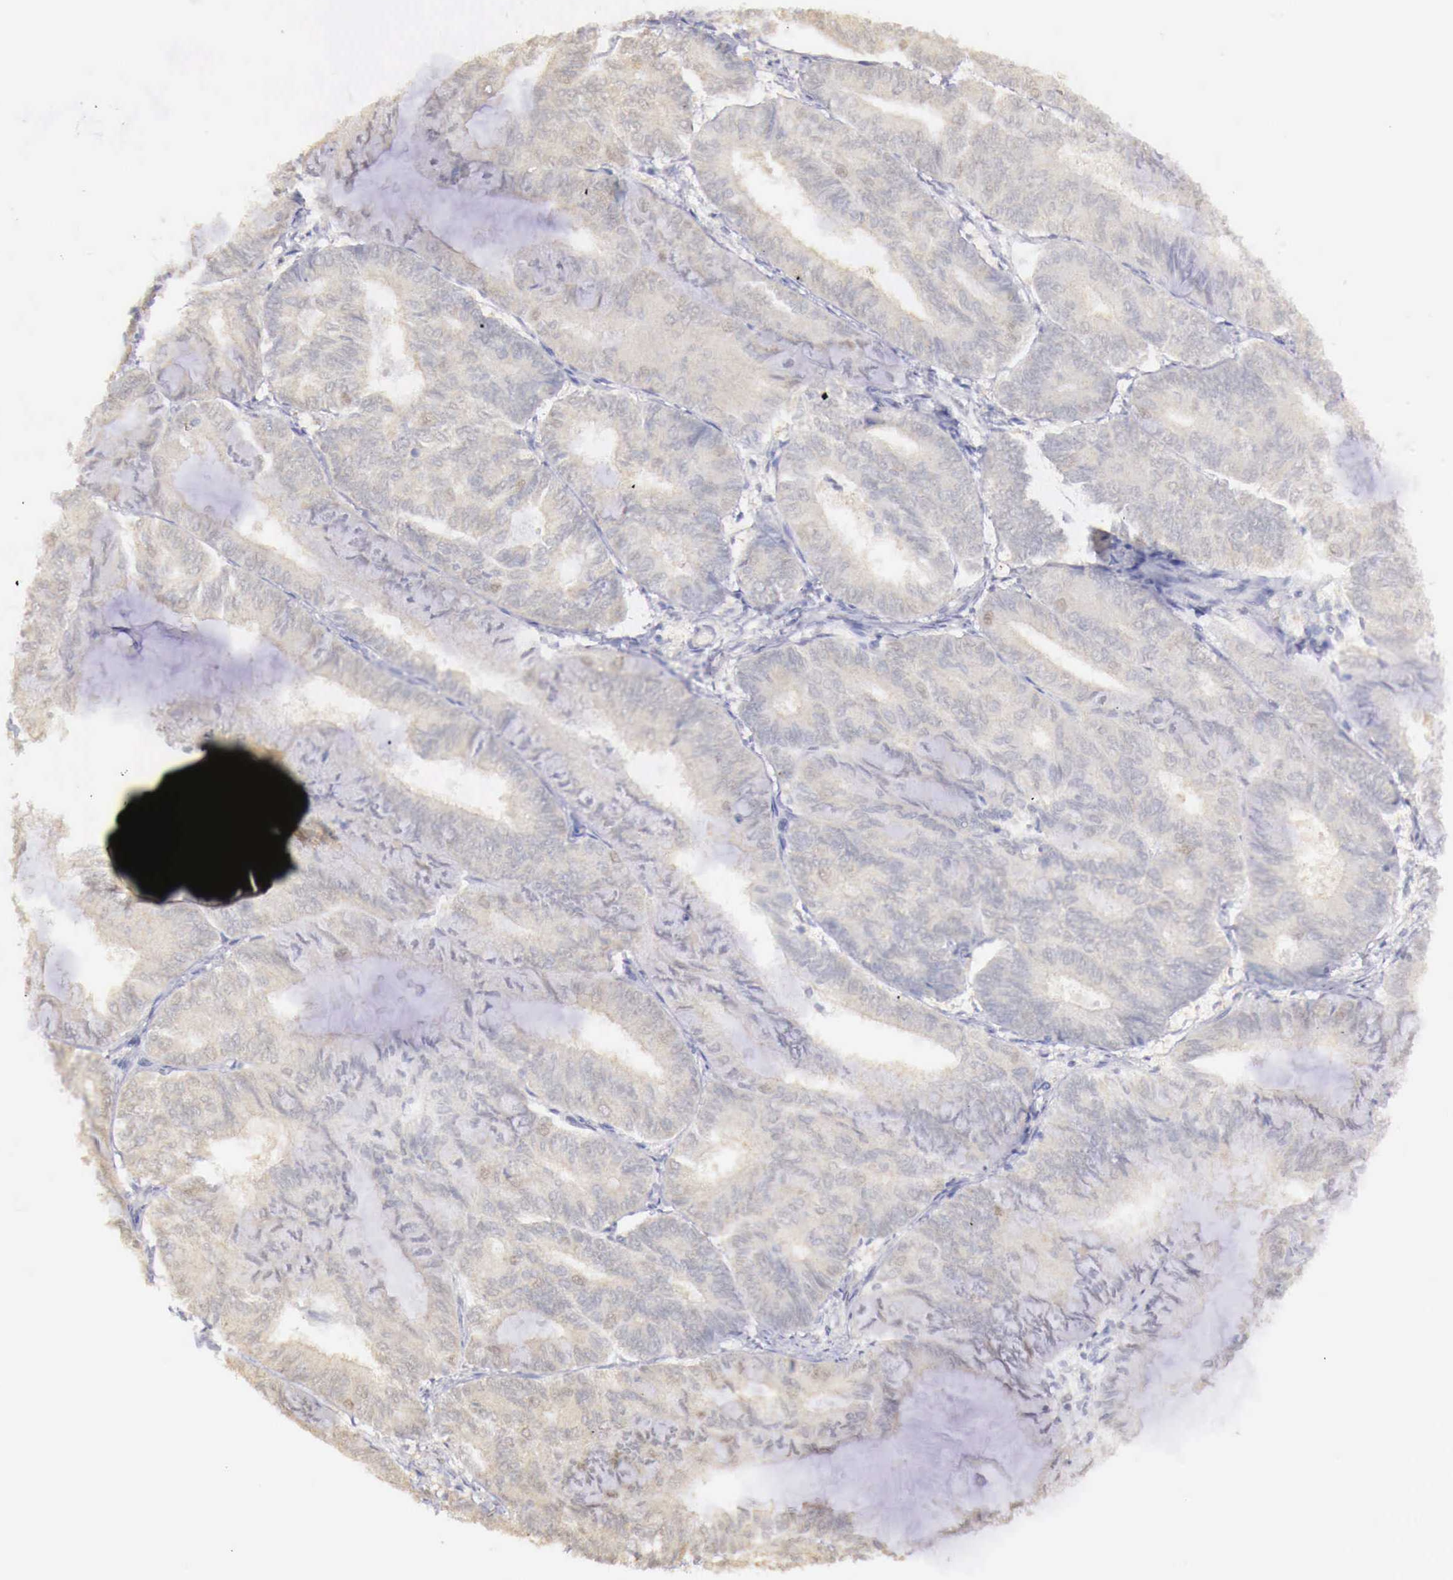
{"staining": {"intensity": "weak", "quantity": "<25%", "location": "nuclear"}, "tissue": "endometrial cancer", "cell_type": "Tumor cells", "image_type": "cancer", "snomed": [{"axis": "morphology", "description": "Adenocarcinoma, NOS"}, {"axis": "topography", "description": "Endometrium"}], "caption": "The image displays no significant positivity in tumor cells of endometrial cancer.", "gene": "UBA1", "patient": {"sex": "female", "age": 59}}